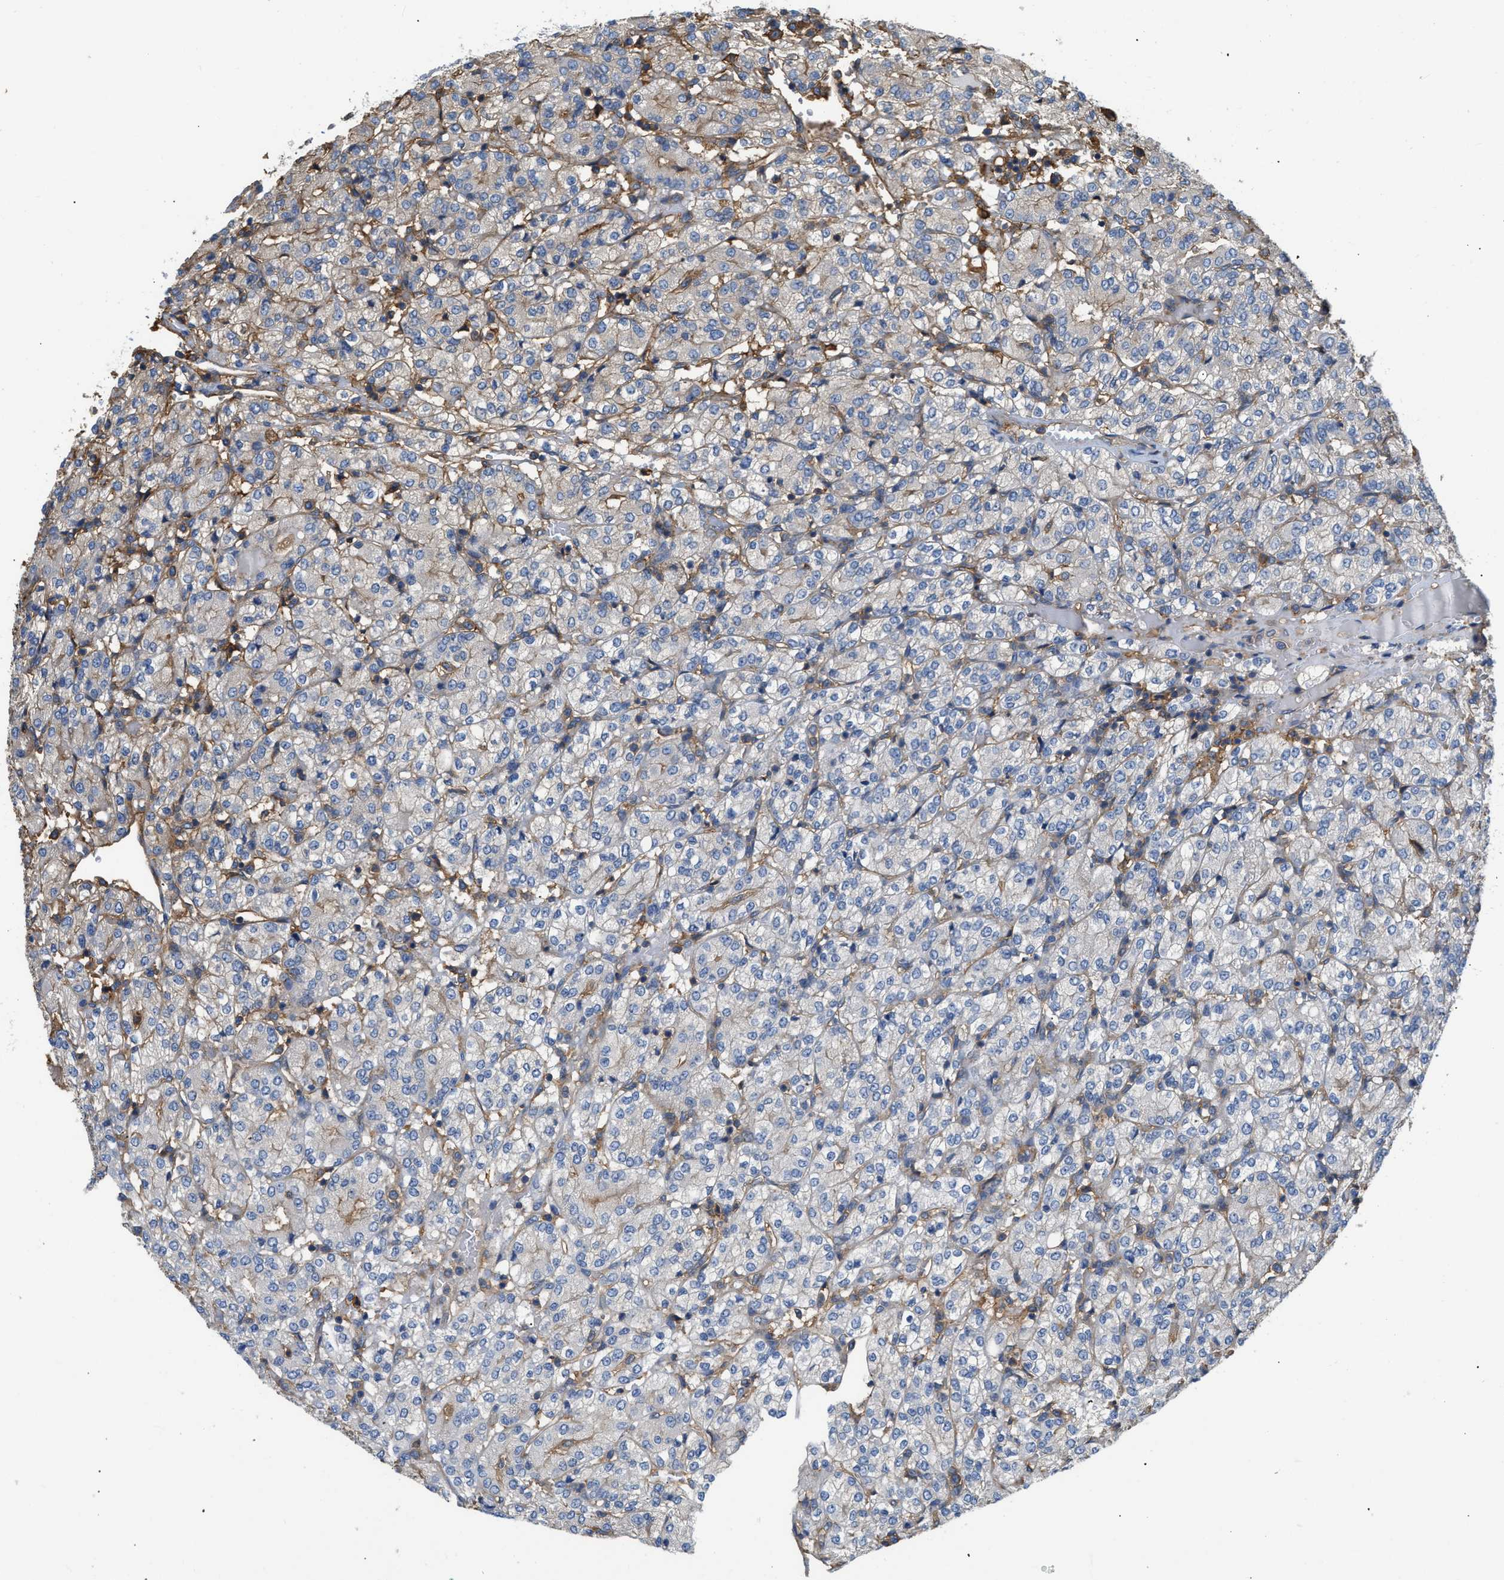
{"staining": {"intensity": "moderate", "quantity": "<25%", "location": "cytoplasmic/membranous"}, "tissue": "renal cancer", "cell_type": "Tumor cells", "image_type": "cancer", "snomed": [{"axis": "morphology", "description": "Adenocarcinoma, NOS"}, {"axis": "topography", "description": "Kidney"}], "caption": "Renal cancer (adenocarcinoma) stained with a brown dye reveals moderate cytoplasmic/membranous positive expression in about <25% of tumor cells.", "gene": "GNB4", "patient": {"sex": "male", "age": 77}}